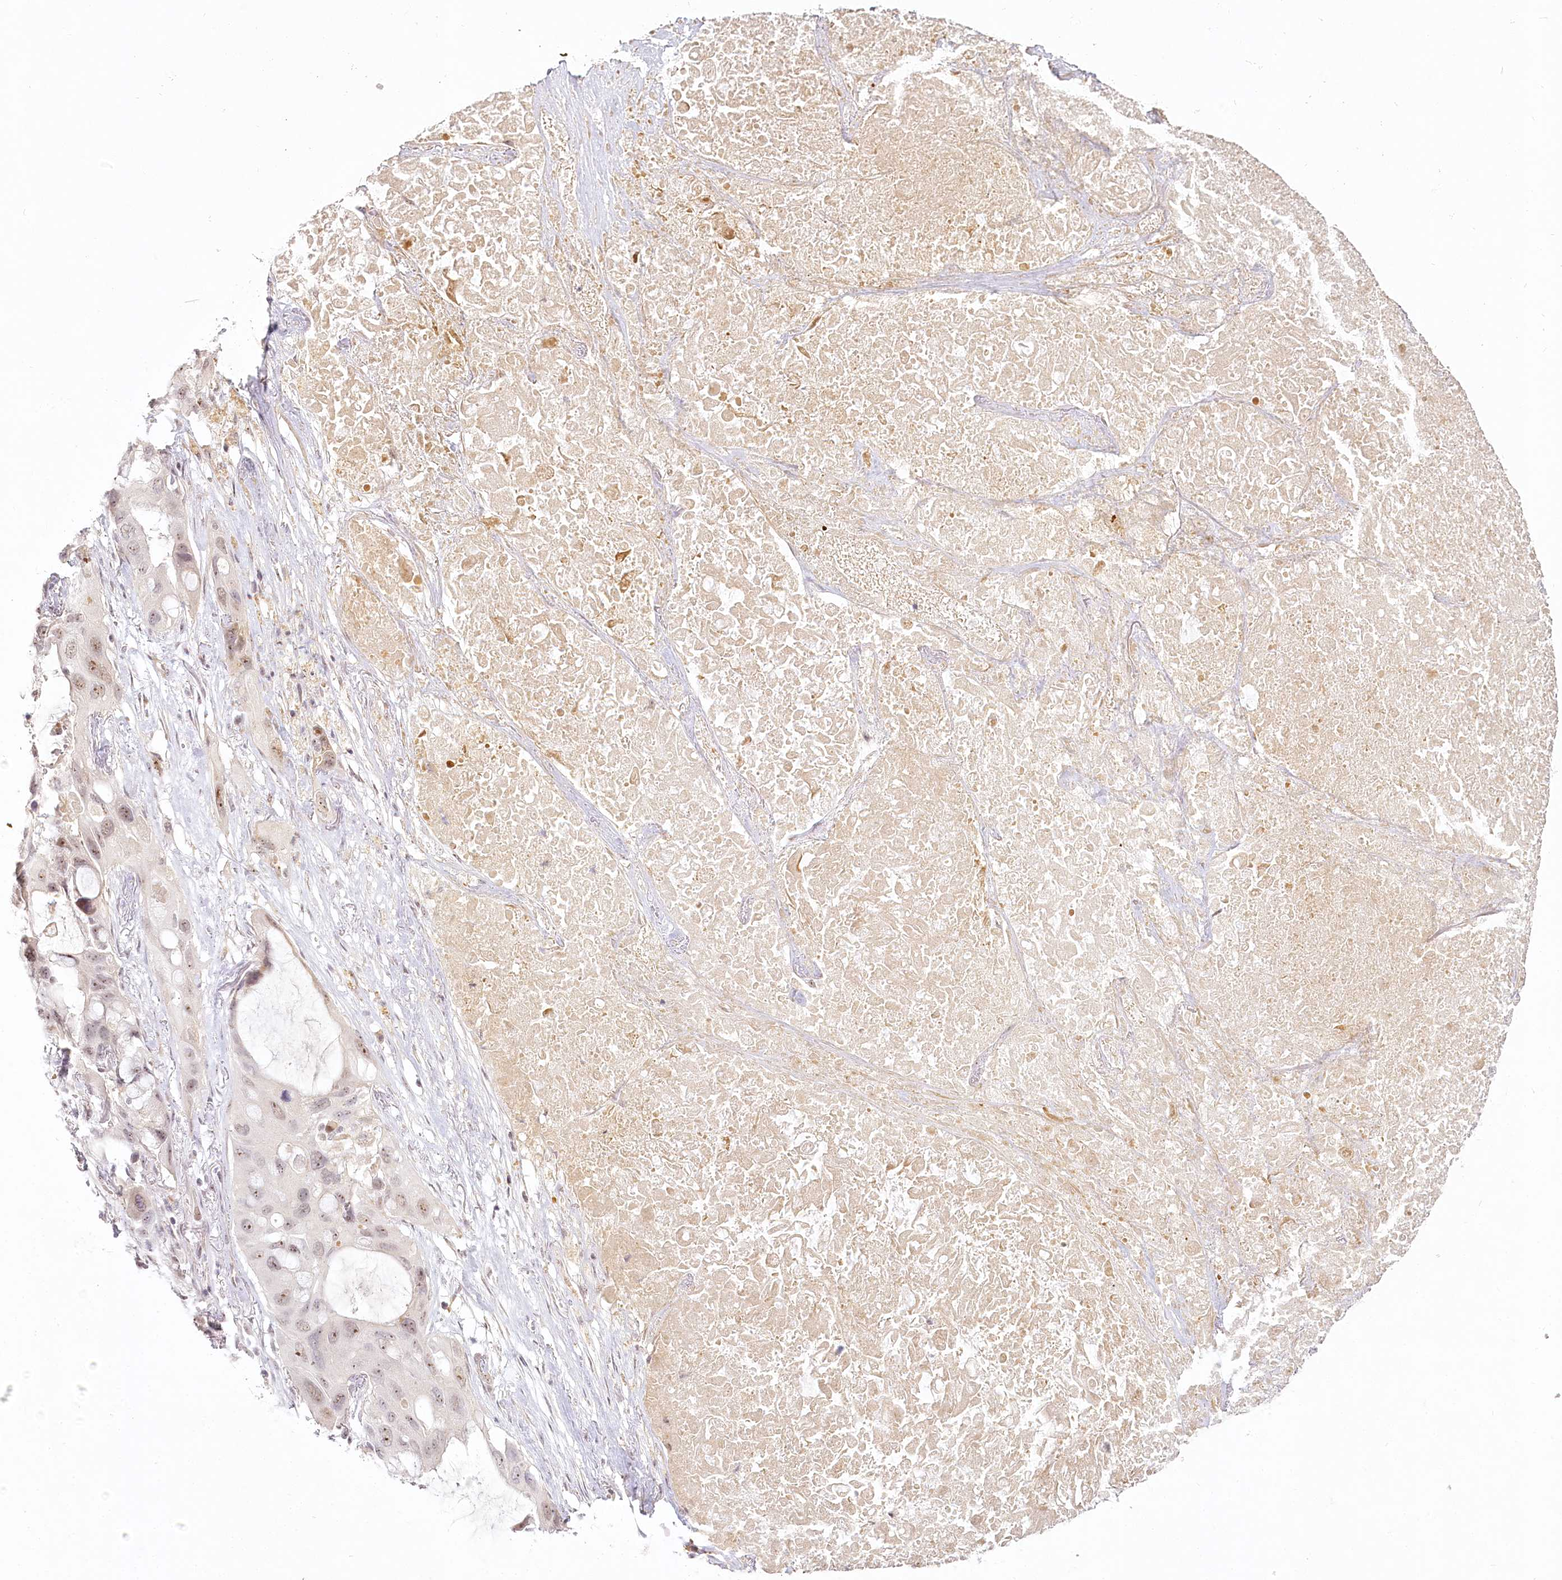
{"staining": {"intensity": "weak", "quantity": ">75%", "location": "nuclear"}, "tissue": "lung cancer", "cell_type": "Tumor cells", "image_type": "cancer", "snomed": [{"axis": "morphology", "description": "Squamous cell carcinoma, NOS"}, {"axis": "topography", "description": "Lung"}], "caption": "Lung cancer stained for a protein (brown) displays weak nuclear positive positivity in approximately >75% of tumor cells.", "gene": "EXOSC7", "patient": {"sex": "female", "age": 73}}